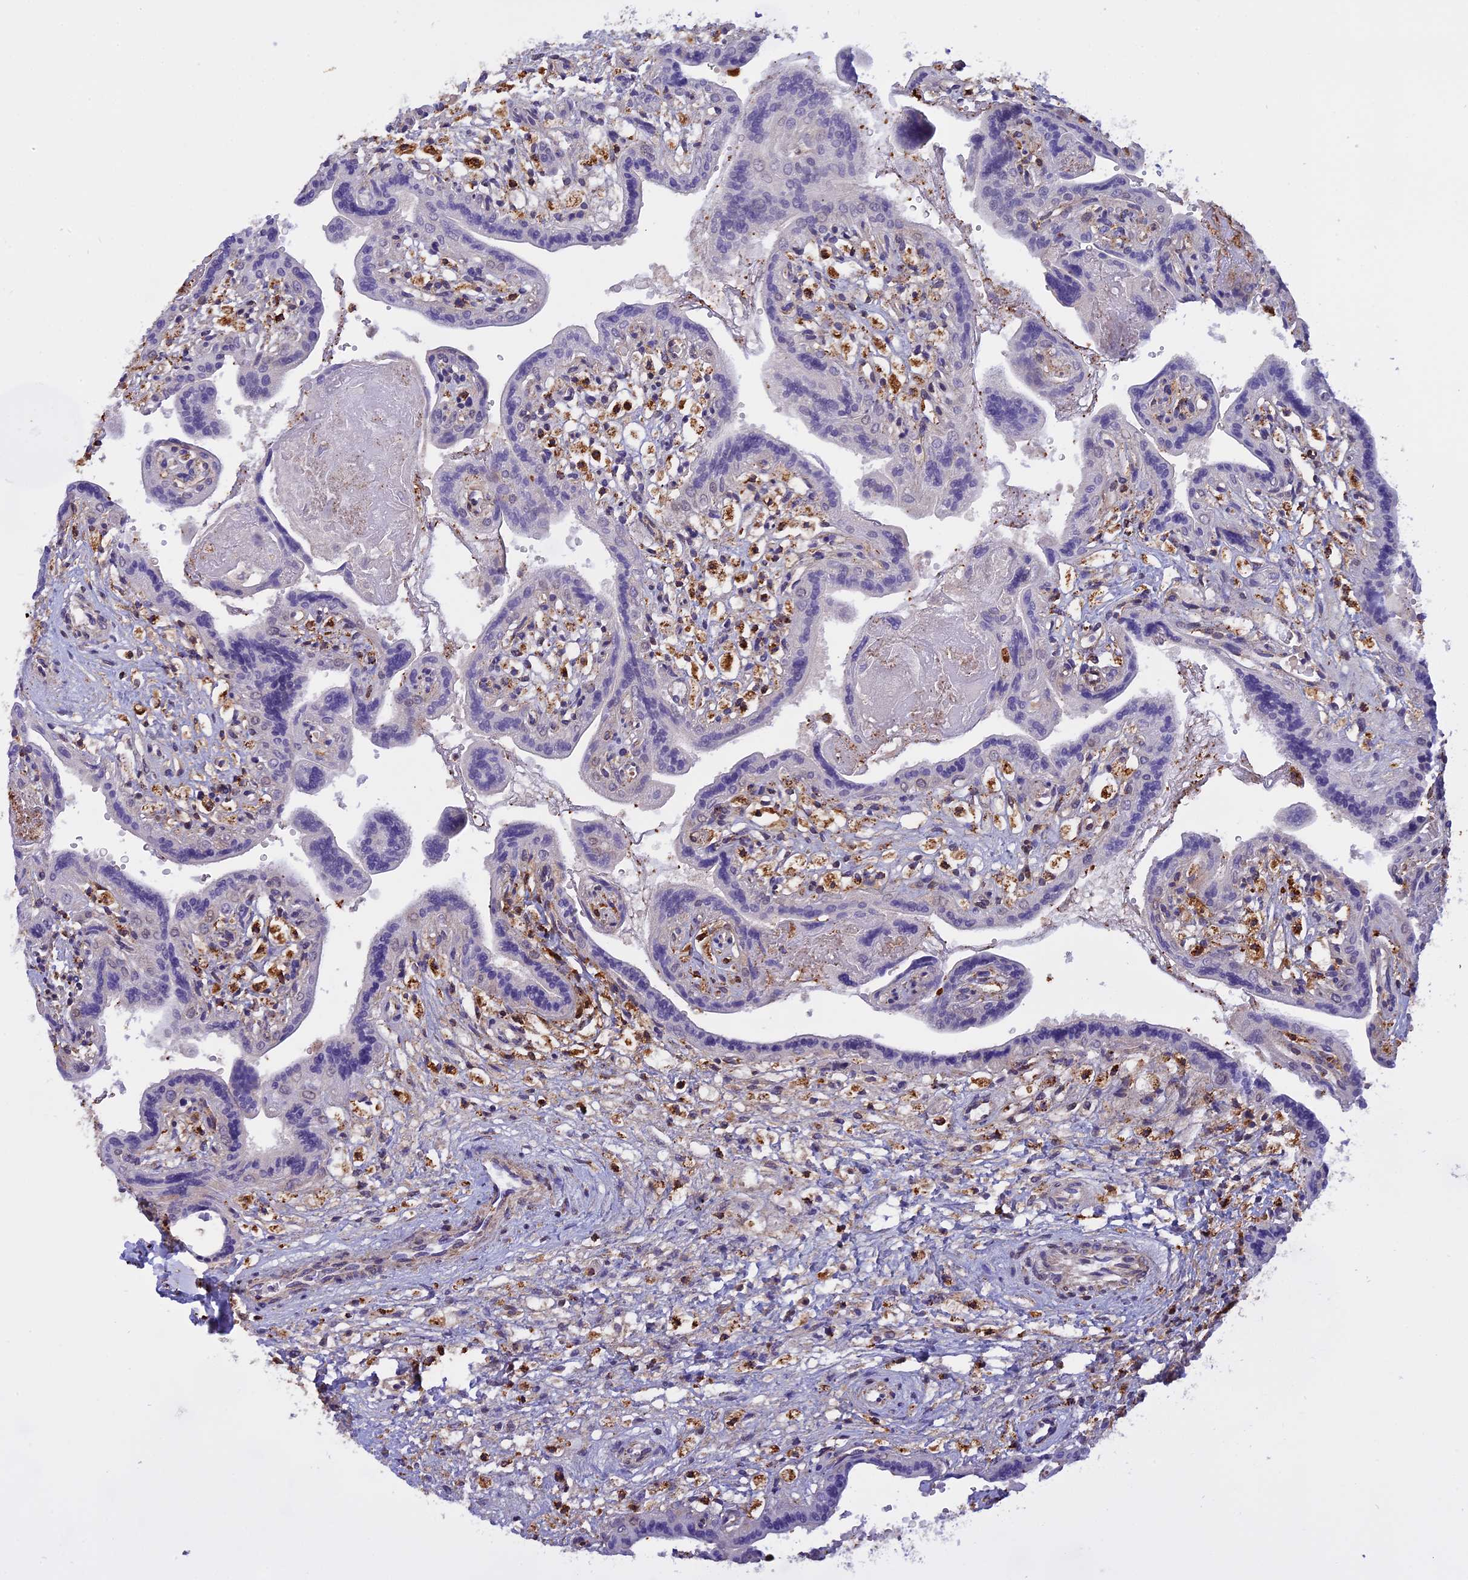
{"staining": {"intensity": "negative", "quantity": "none", "location": "none"}, "tissue": "placenta", "cell_type": "Decidual cells", "image_type": "normal", "snomed": [{"axis": "morphology", "description": "Normal tissue, NOS"}, {"axis": "topography", "description": "Placenta"}], "caption": "Decidual cells show no significant protein positivity in unremarkable placenta.", "gene": "KCNG1", "patient": {"sex": "female", "age": 37}}